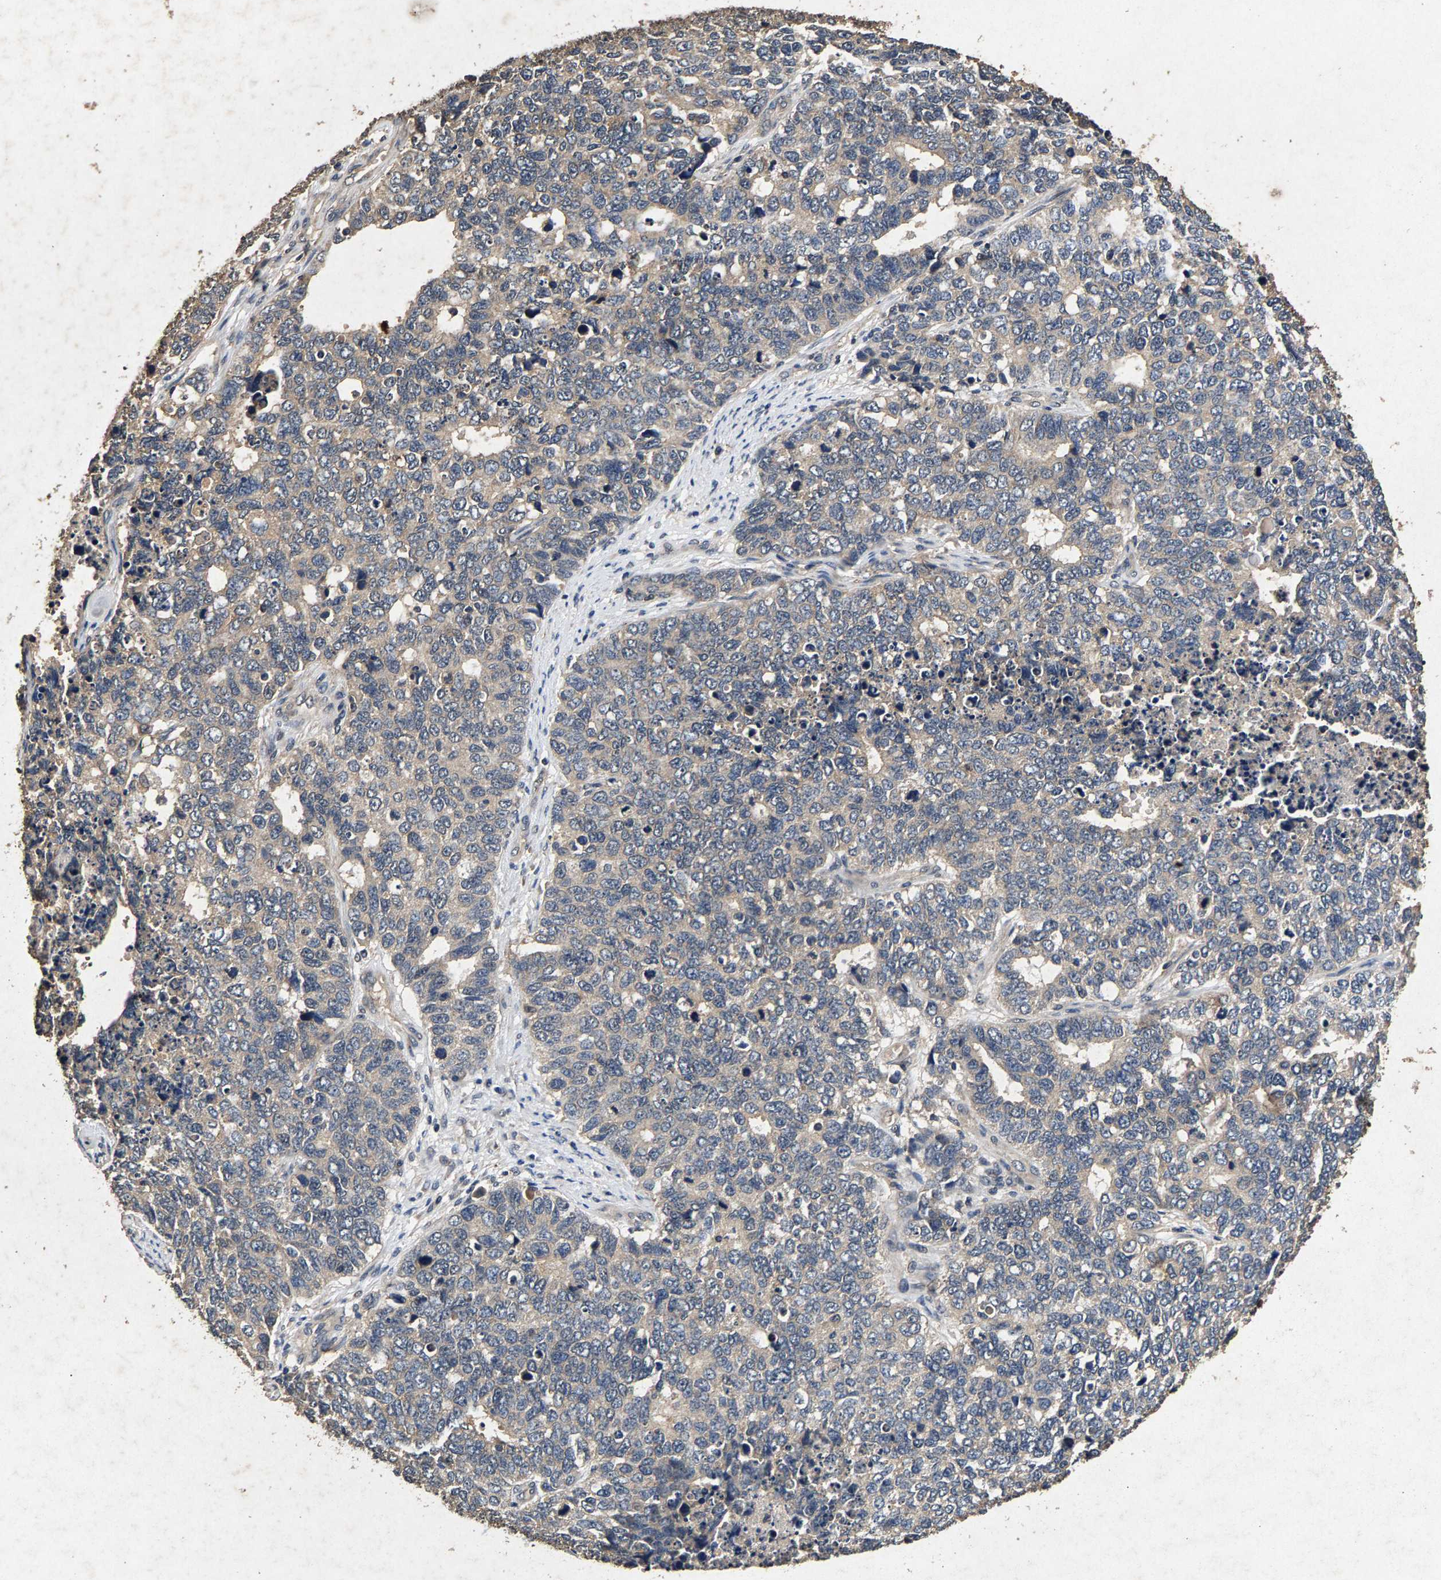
{"staining": {"intensity": "negative", "quantity": "none", "location": "none"}, "tissue": "cervical cancer", "cell_type": "Tumor cells", "image_type": "cancer", "snomed": [{"axis": "morphology", "description": "Squamous cell carcinoma, NOS"}, {"axis": "topography", "description": "Cervix"}], "caption": "An immunohistochemistry image of cervical cancer is shown. There is no staining in tumor cells of cervical cancer.", "gene": "PPP1CC", "patient": {"sex": "female", "age": 63}}